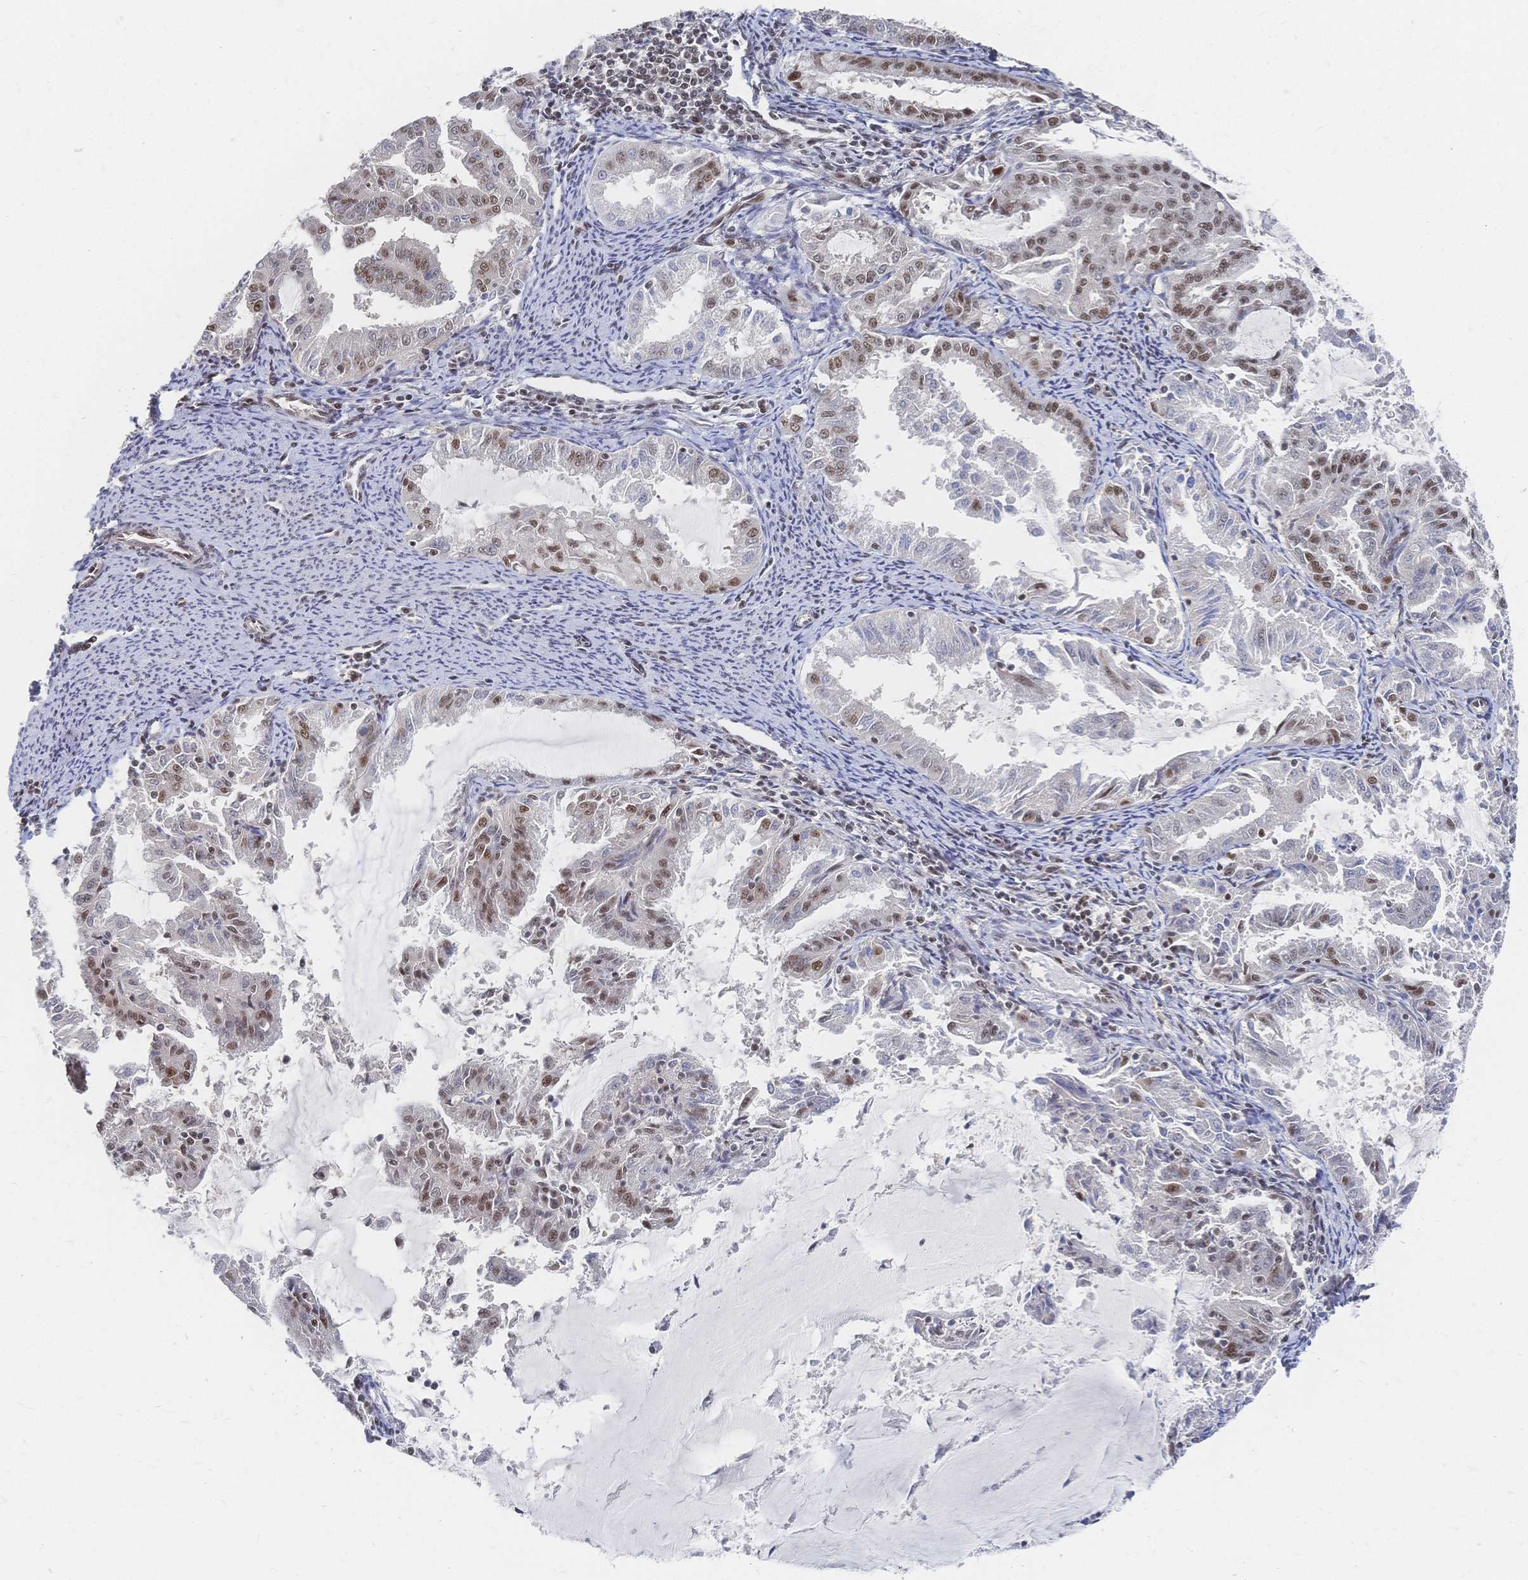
{"staining": {"intensity": "moderate", "quantity": ">75%", "location": "nuclear"}, "tissue": "endometrial cancer", "cell_type": "Tumor cells", "image_type": "cancer", "snomed": [{"axis": "morphology", "description": "Adenocarcinoma, NOS"}, {"axis": "topography", "description": "Endometrium"}], "caption": "Tumor cells demonstrate medium levels of moderate nuclear staining in about >75% of cells in human endometrial cancer (adenocarcinoma). The staining was performed using DAB (3,3'-diaminobenzidine) to visualize the protein expression in brown, while the nuclei were stained in blue with hematoxylin (Magnification: 20x).", "gene": "NELFA", "patient": {"sex": "female", "age": 70}}